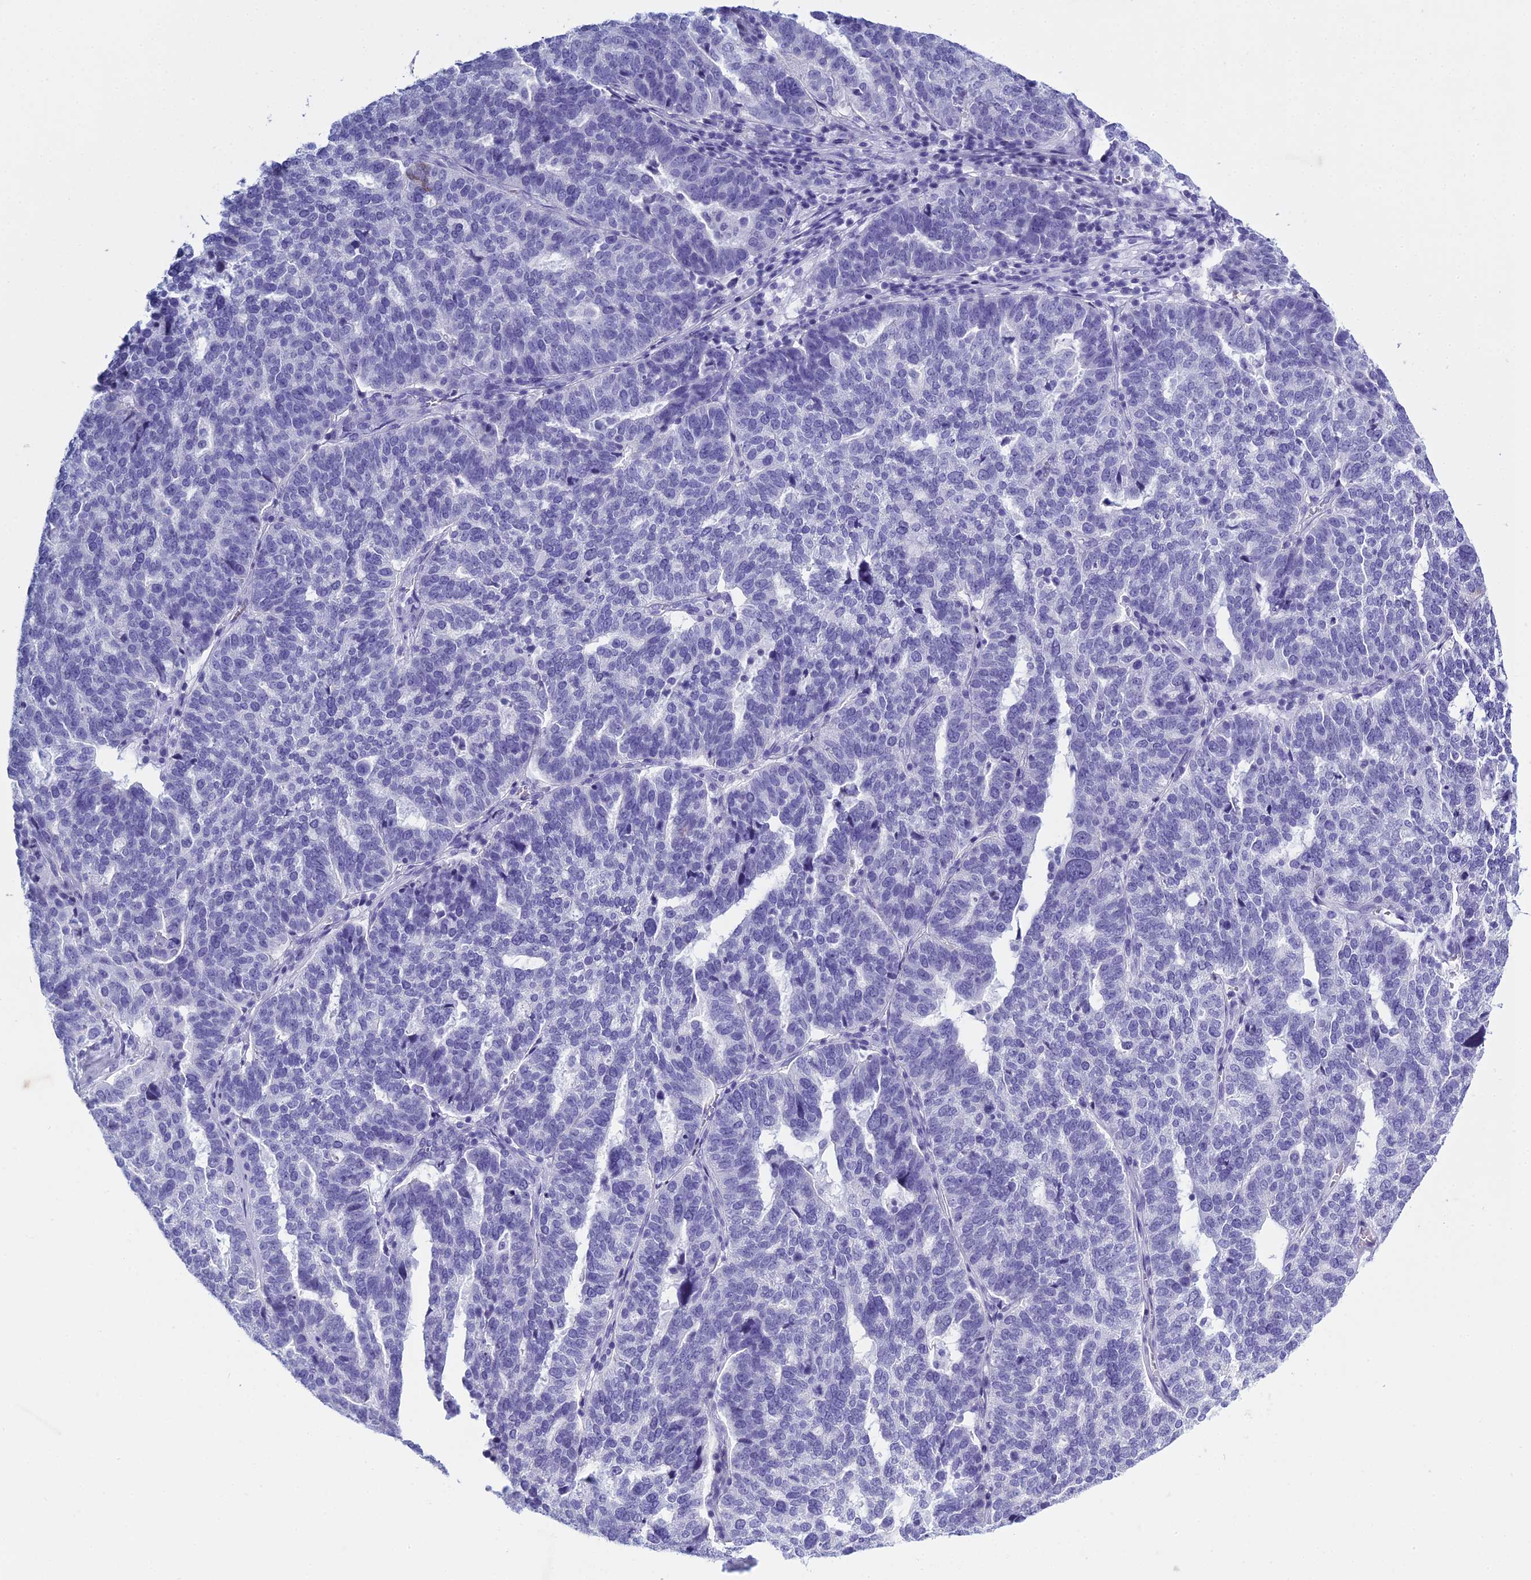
{"staining": {"intensity": "negative", "quantity": "none", "location": "none"}, "tissue": "ovarian cancer", "cell_type": "Tumor cells", "image_type": "cancer", "snomed": [{"axis": "morphology", "description": "Cystadenocarcinoma, serous, NOS"}, {"axis": "topography", "description": "Ovary"}], "caption": "Micrograph shows no protein staining in tumor cells of ovarian cancer tissue.", "gene": "HMGB4", "patient": {"sex": "female", "age": 59}}